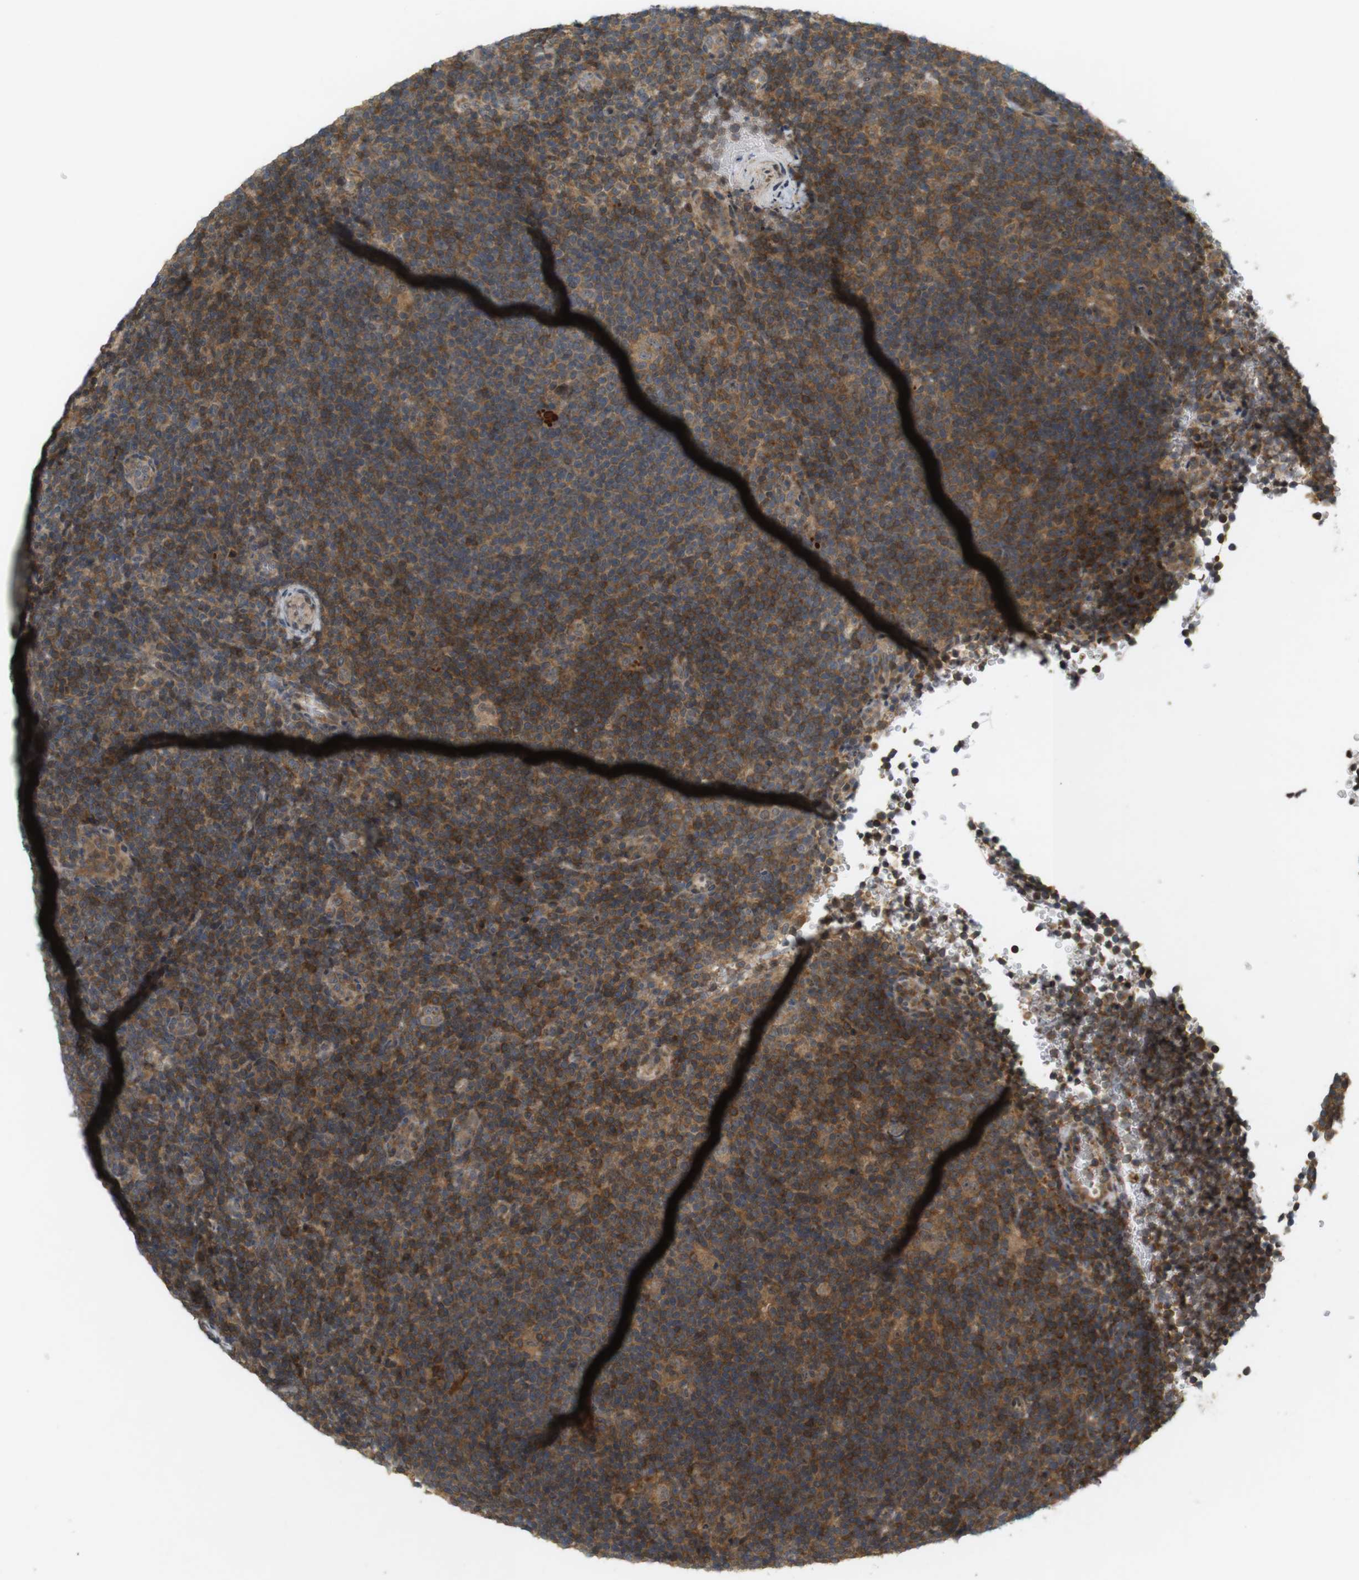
{"staining": {"intensity": "moderate", "quantity": "25%-75%", "location": "cytoplasmic/membranous,nuclear"}, "tissue": "lymphoma", "cell_type": "Tumor cells", "image_type": "cancer", "snomed": [{"axis": "morphology", "description": "Hodgkin's disease, NOS"}, {"axis": "topography", "description": "Lymph node"}], "caption": "IHC (DAB) staining of human Hodgkin's disease demonstrates moderate cytoplasmic/membranous and nuclear protein positivity in about 25%-75% of tumor cells.", "gene": "TMX3", "patient": {"sex": "female", "age": 57}}